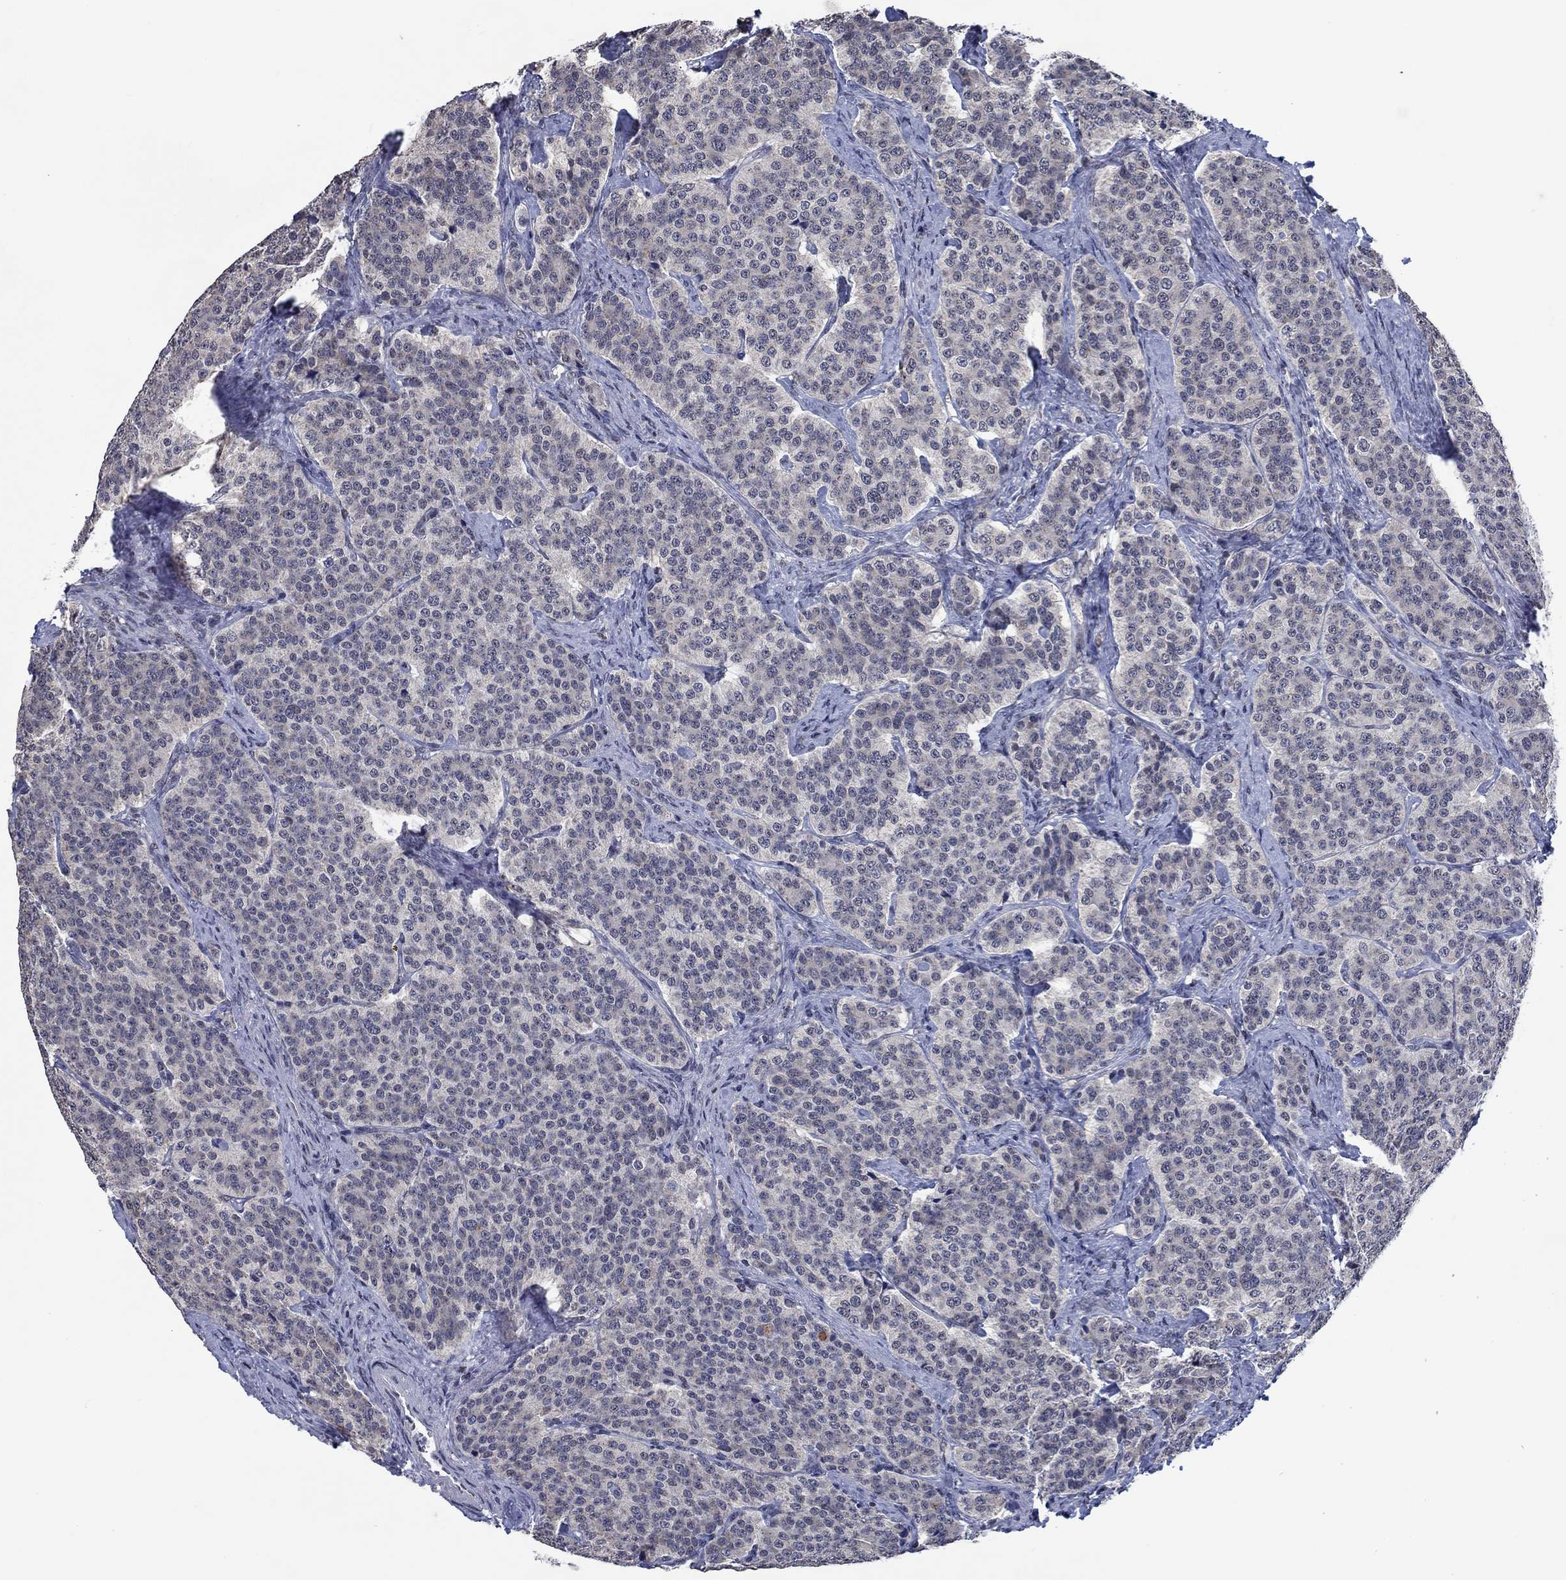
{"staining": {"intensity": "negative", "quantity": "none", "location": "none"}, "tissue": "carcinoid", "cell_type": "Tumor cells", "image_type": "cancer", "snomed": [{"axis": "morphology", "description": "Carcinoid, malignant, NOS"}, {"axis": "topography", "description": "Small intestine"}], "caption": "Immunohistochemistry of human malignant carcinoid exhibits no positivity in tumor cells.", "gene": "HTN1", "patient": {"sex": "female", "age": 58}}